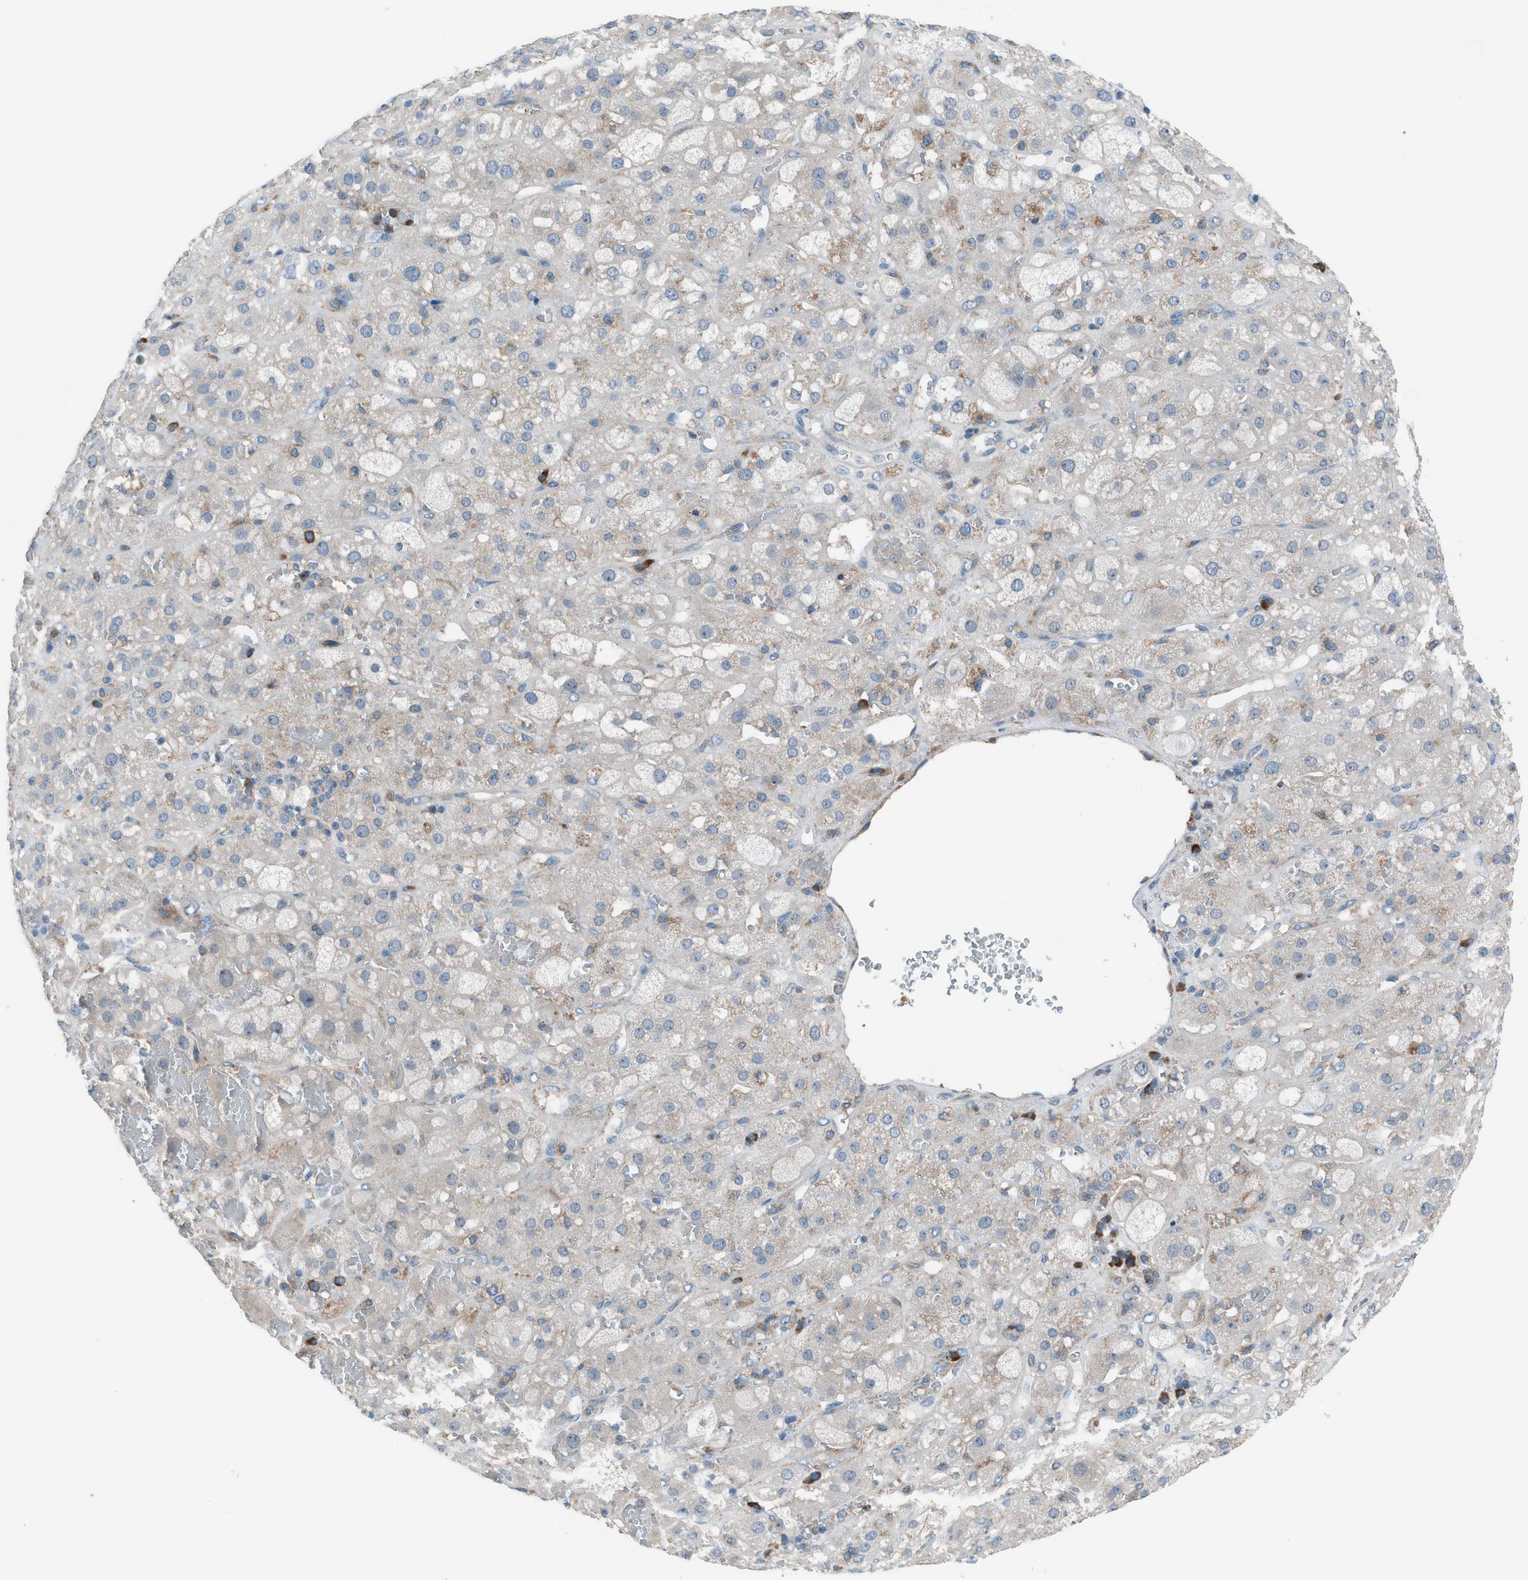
{"staining": {"intensity": "negative", "quantity": "none", "location": "none"}, "tissue": "adrenal gland", "cell_type": "Glandular cells", "image_type": "normal", "snomed": [{"axis": "morphology", "description": "Normal tissue, NOS"}, {"axis": "topography", "description": "Adrenal gland"}], "caption": "Glandular cells are negative for protein expression in normal human adrenal gland.", "gene": "HEG1", "patient": {"sex": "female", "age": 47}}